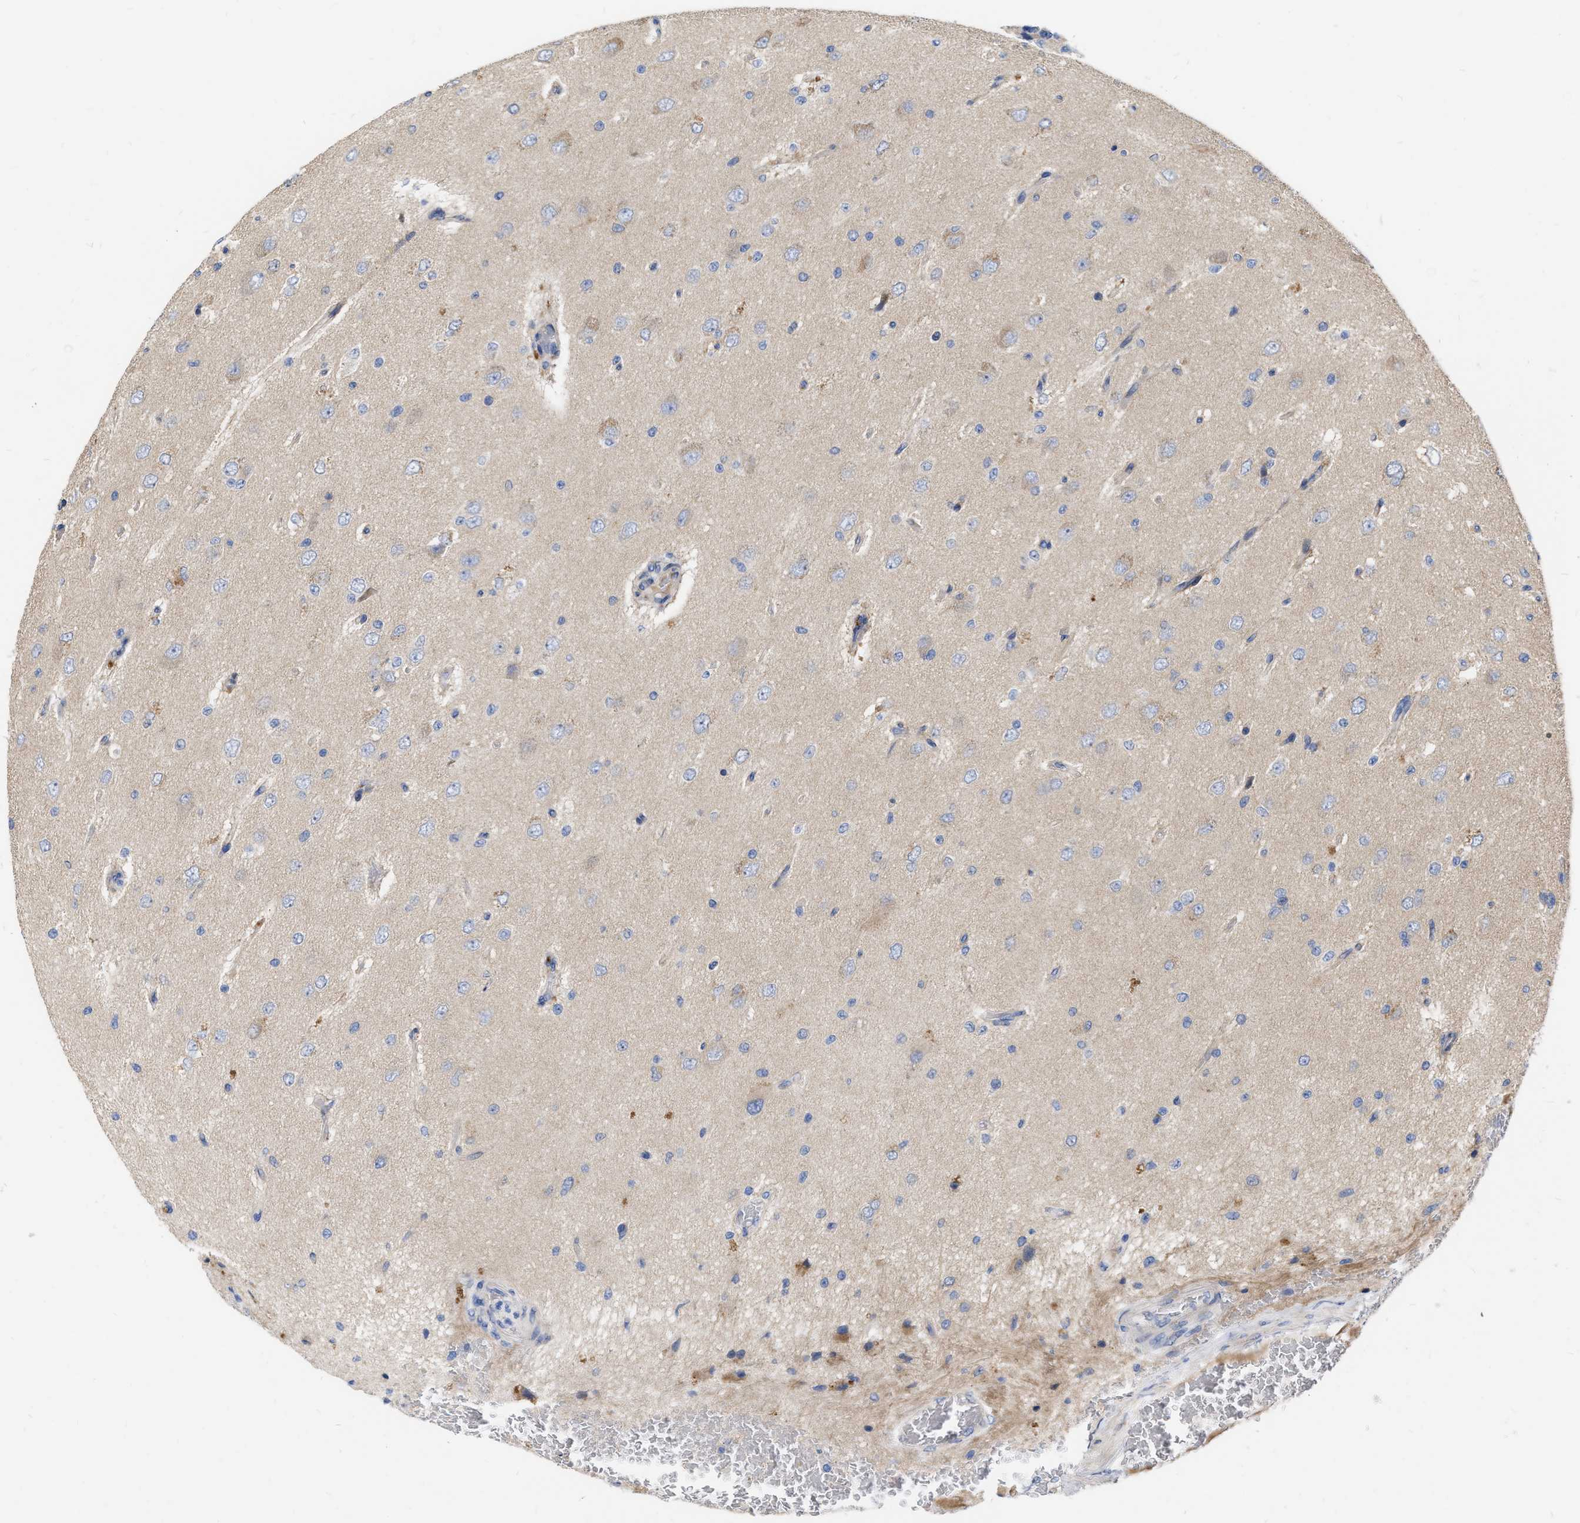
{"staining": {"intensity": "weak", "quantity": "<25%", "location": "cytoplasmic/membranous"}, "tissue": "glioma", "cell_type": "Tumor cells", "image_type": "cancer", "snomed": [{"axis": "morphology", "description": "Glioma, malignant, High grade"}, {"axis": "topography", "description": "pancreas cauda"}], "caption": "The histopathology image shows no significant expression in tumor cells of glioma. (IHC, brightfield microscopy, high magnification).", "gene": "MLST8", "patient": {"sex": "male", "age": 60}}